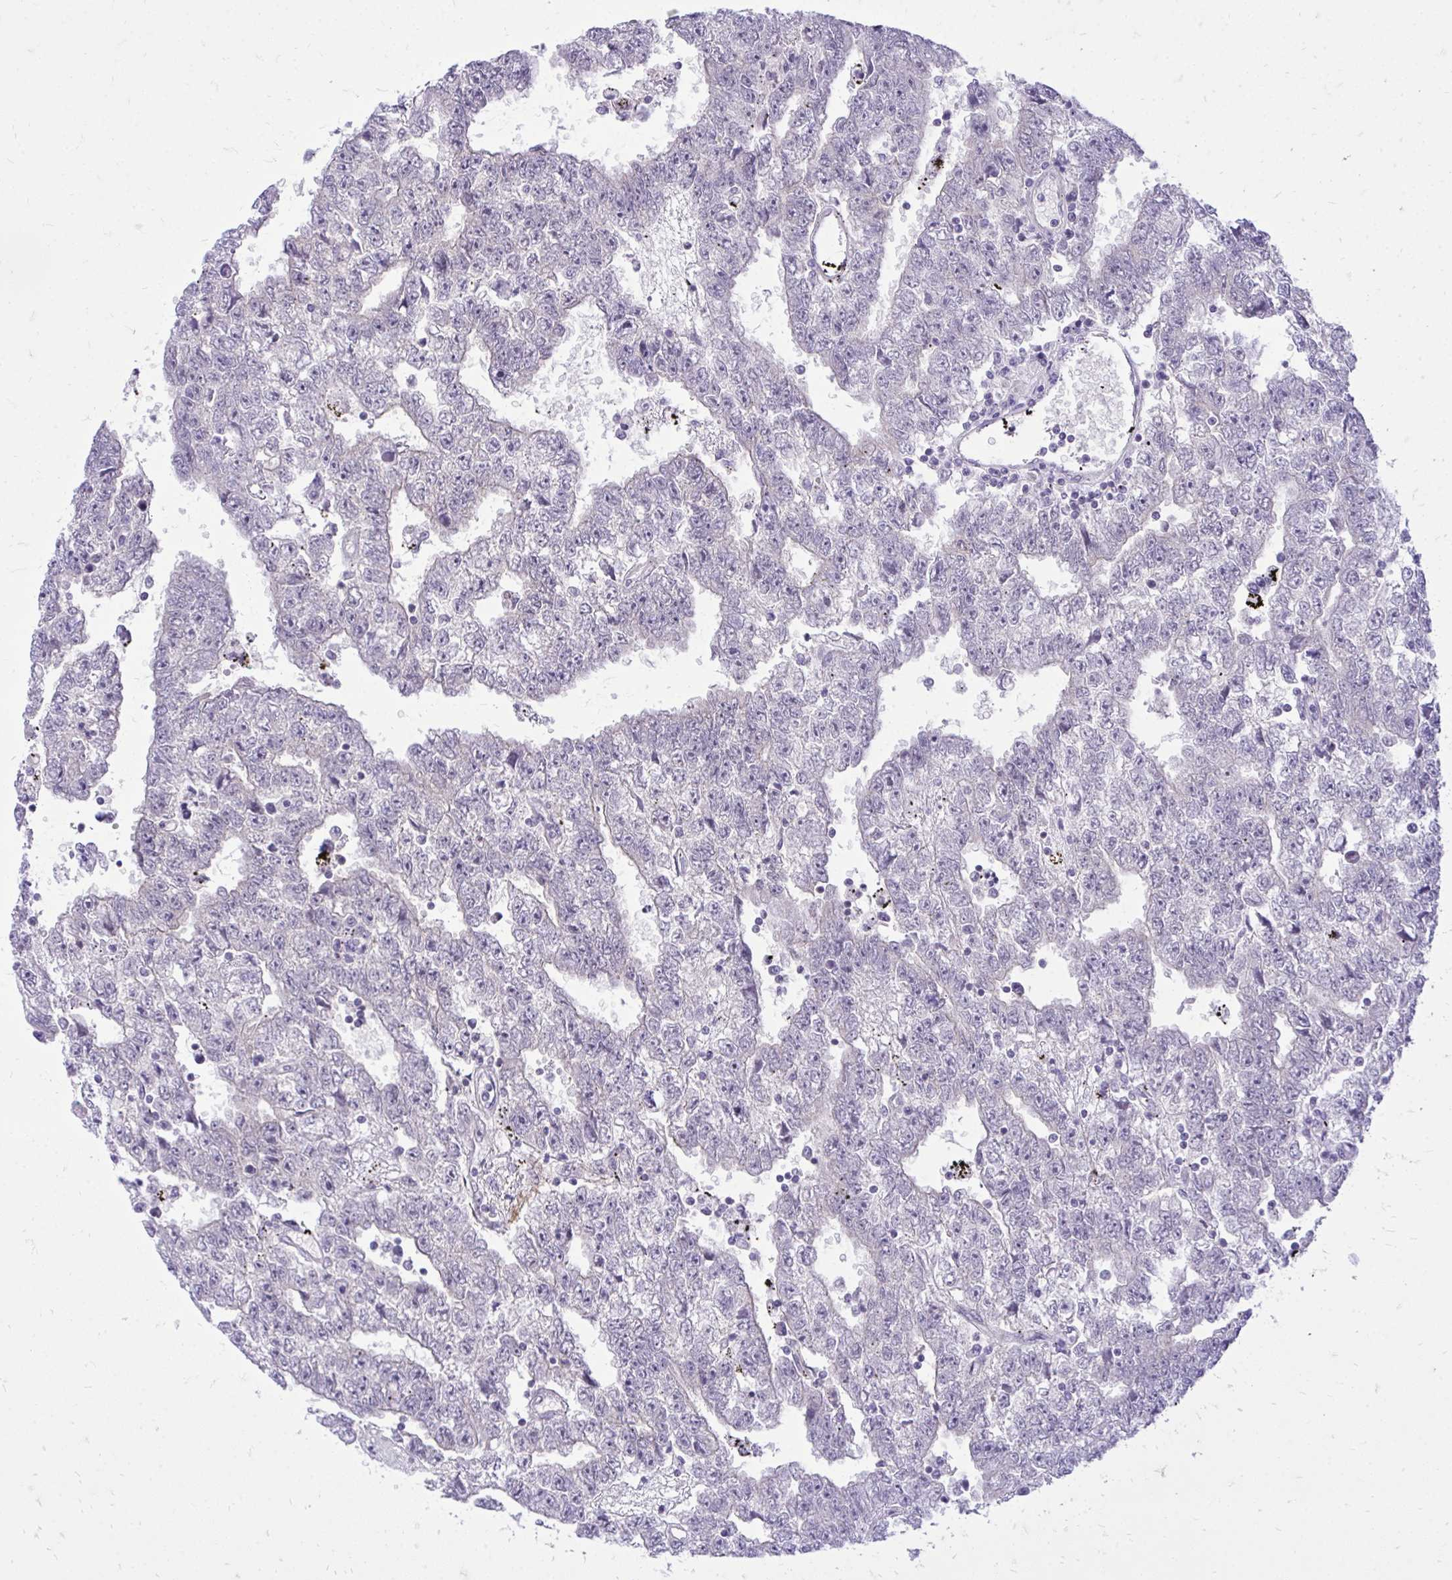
{"staining": {"intensity": "negative", "quantity": "none", "location": "none"}, "tissue": "testis cancer", "cell_type": "Tumor cells", "image_type": "cancer", "snomed": [{"axis": "morphology", "description": "Carcinoma, Embryonal, NOS"}, {"axis": "topography", "description": "Testis"}], "caption": "The image demonstrates no staining of tumor cells in embryonal carcinoma (testis).", "gene": "SPTBN2", "patient": {"sex": "male", "age": 25}}